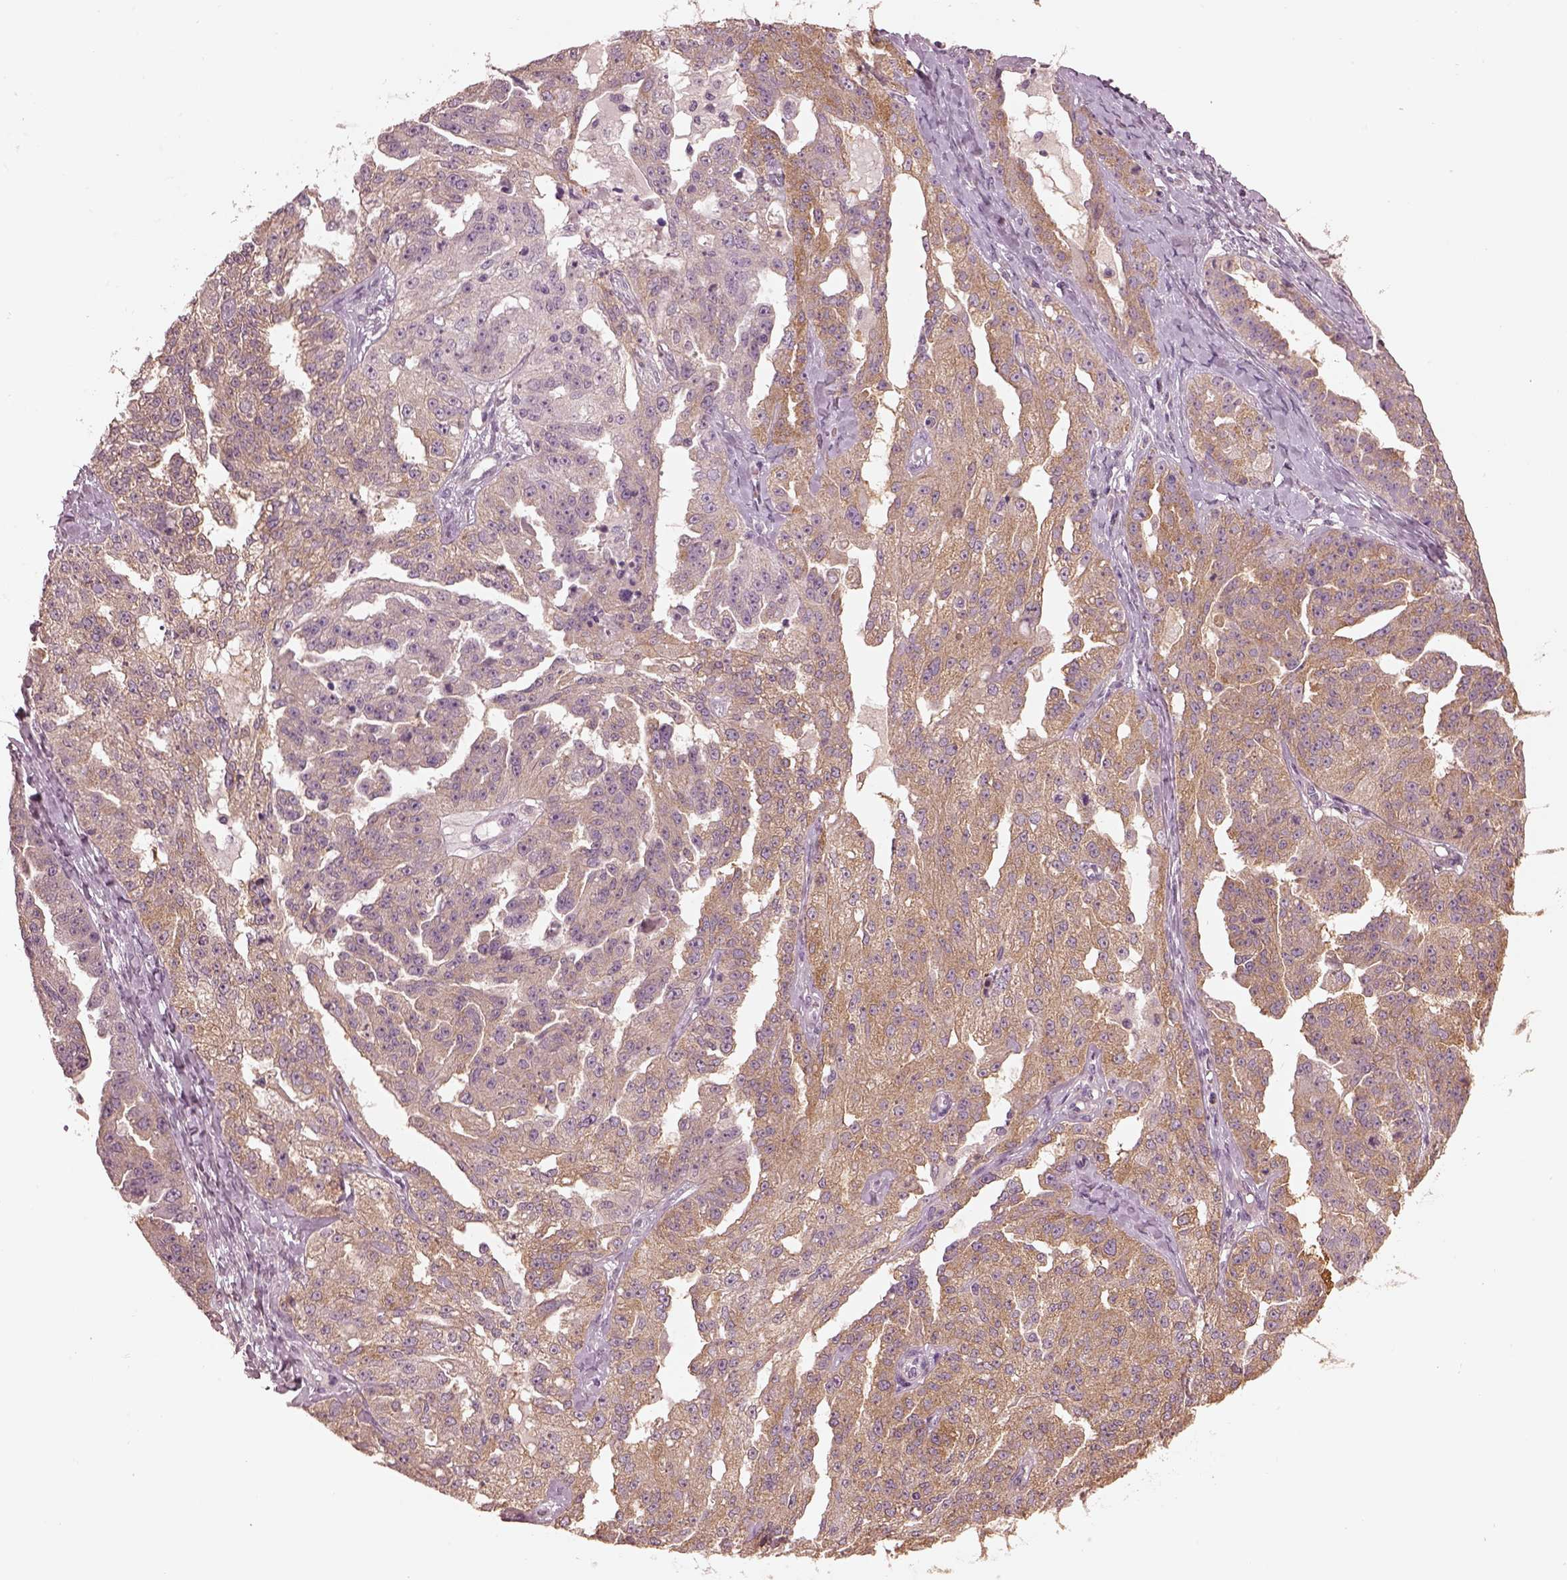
{"staining": {"intensity": "moderate", "quantity": ">75%", "location": "cytoplasmic/membranous"}, "tissue": "ovarian cancer", "cell_type": "Tumor cells", "image_type": "cancer", "snomed": [{"axis": "morphology", "description": "Cystadenocarcinoma, serous, NOS"}, {"axis": "topography", "description": "Ovary"}], "caption": "High-power microscopy captured an immunohistochemistry photomicrograph of ovarian cancer, revealing moderate cytoplasmic/membranous expression in approximately >75% of tumor cells.", "gene": "PRKACG", "patient": {"sex": "female", "age": 58}}